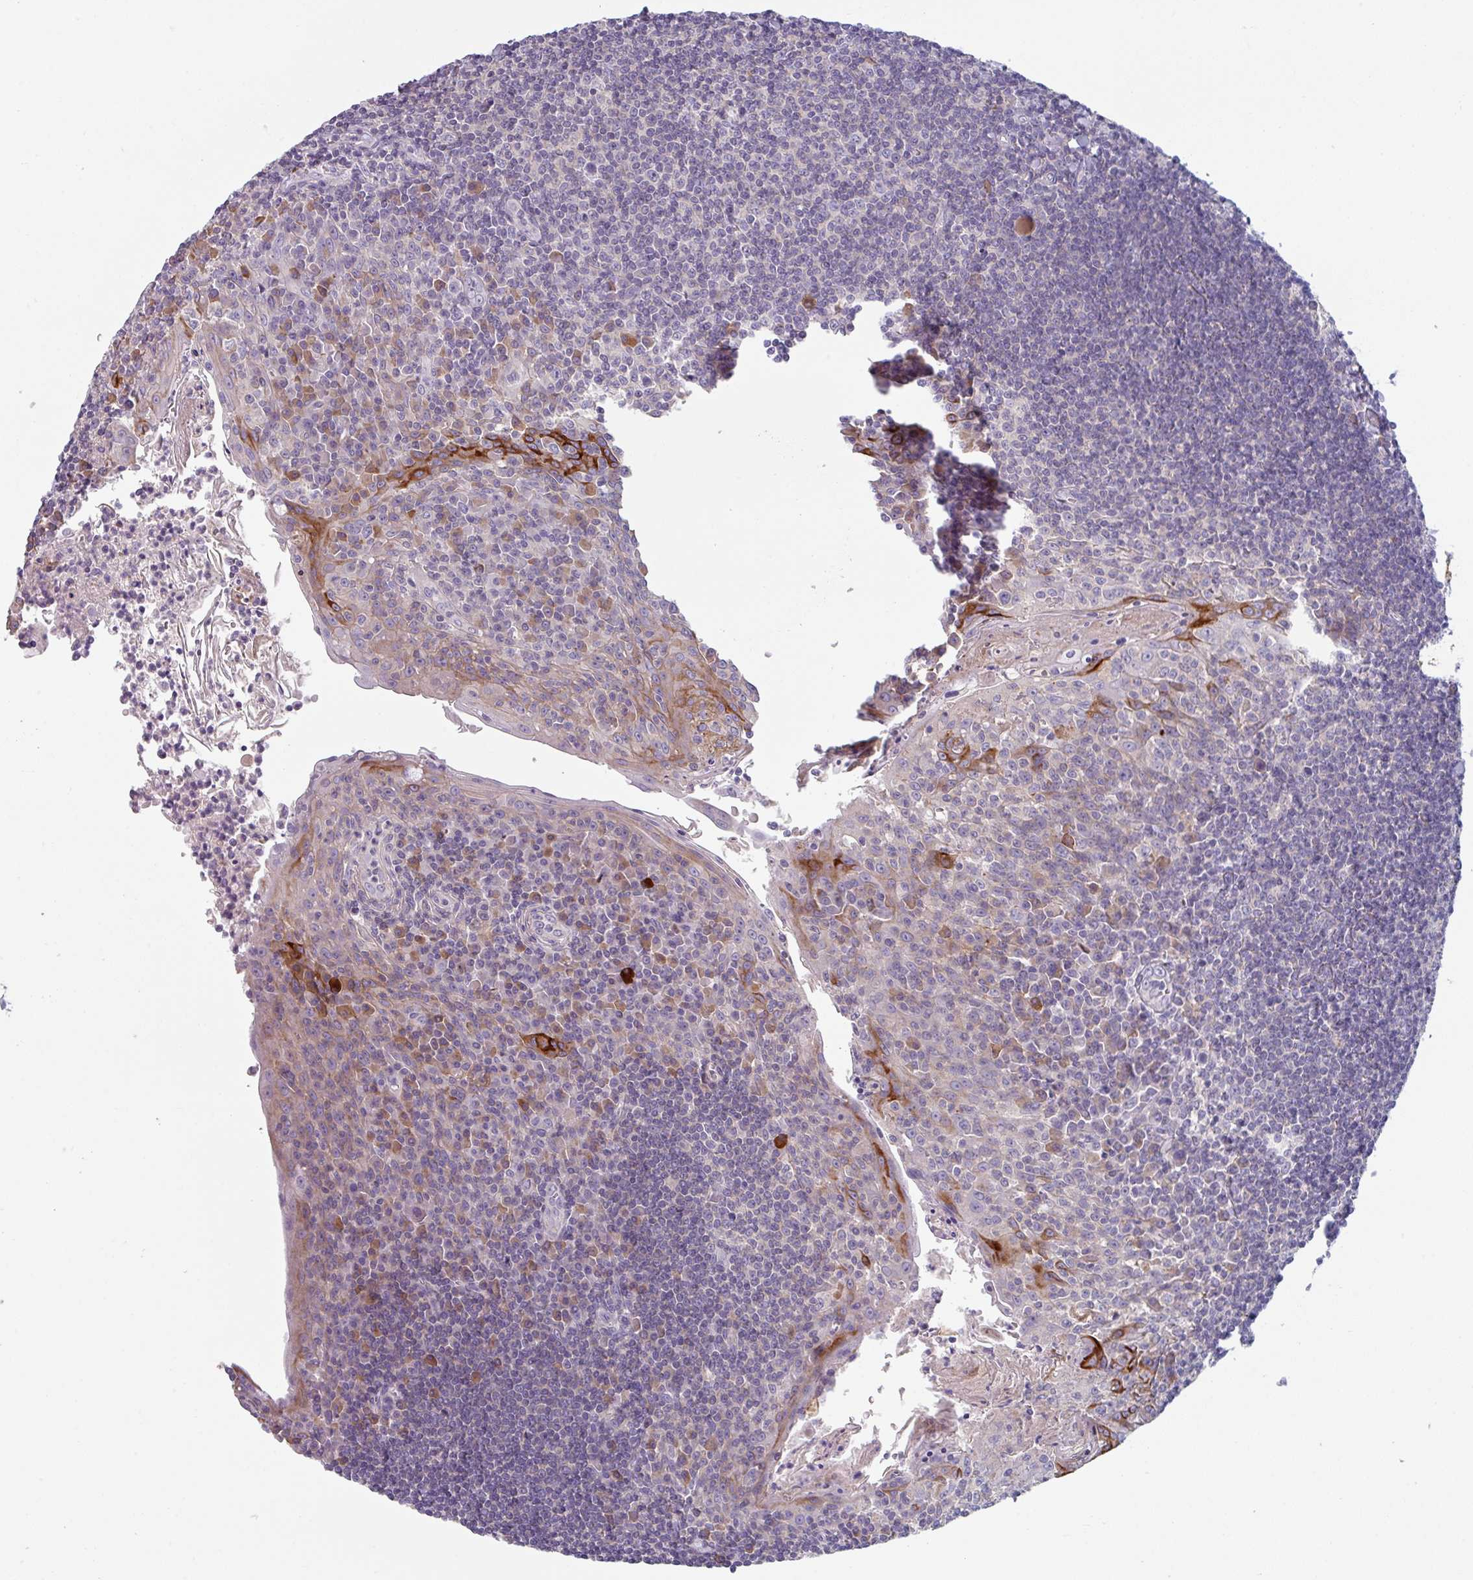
{"staining": {"intensity": "negative", "quantity": "none", "location": "none"}, "tissue": "tonsil", "cell_type": "Germinal center cells", "image_type": "normal", "snomed": [{"axis": "morphology", "description": "Normal tissue, NOS"}, {"axis": "topography", "description": "Tonsil"}], "caption": "Immunohistochemical staining of benign tonsil displays no significant expression in germinal center cells.", "gene": "TMEM132A", "patient": {"sex": "male", "age": 27}}